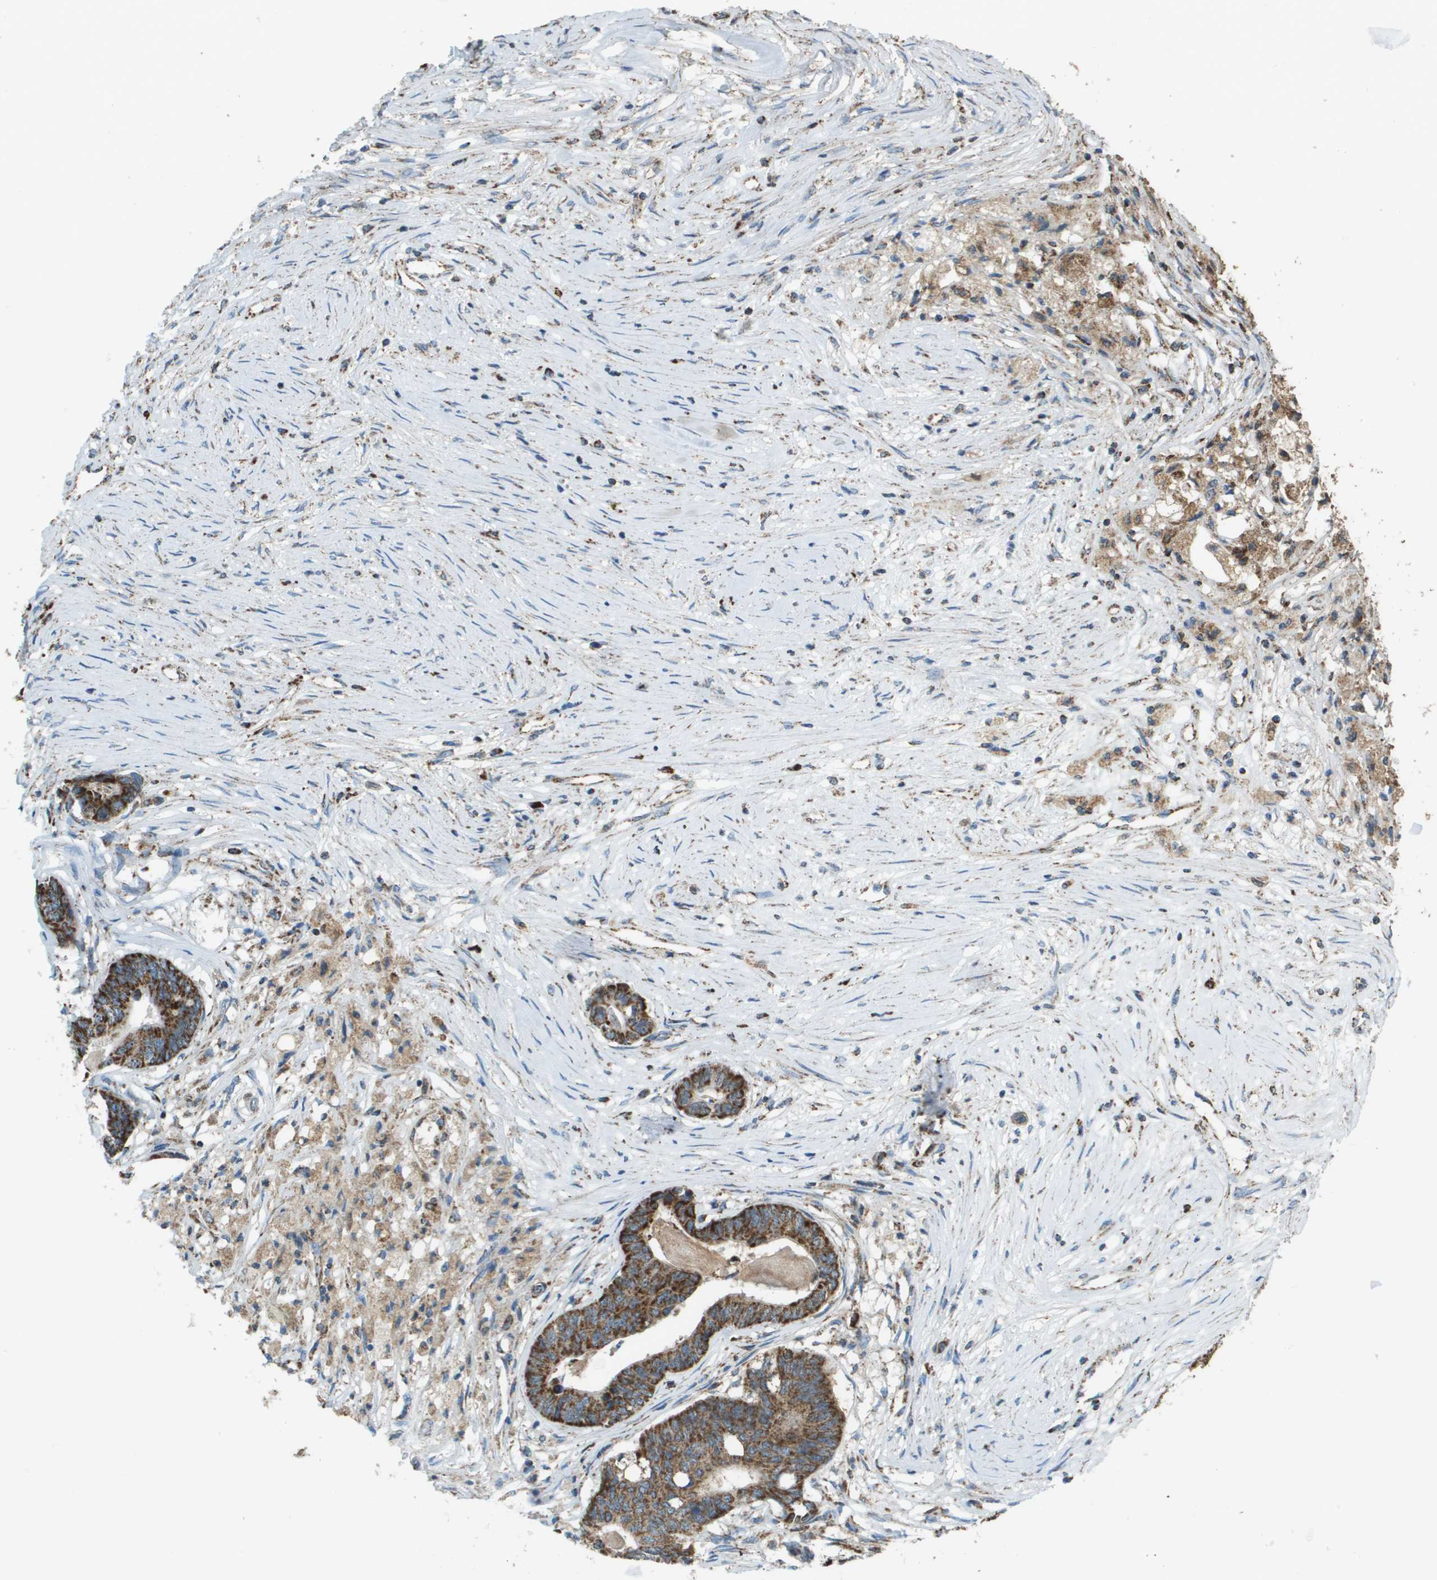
{"staining": {"intensity": "strong", "quantity": ">75%", "location": "cytoplasmic/membranous"}, "tissue": "colorectal cancer", "cell_type": "Tumor cells", "image_type": "cancer", "snomed": [{"axis": "morphology", "description": "Adenocarcinoma, NOS"}, {"axis": "topography", "description": "Rectum"}], "caption": "About >75% of tumor cells in human colorectal cancer reveal strong cytoplasmic/membranous protein expression as visualized by brown immunohistochemical staining.", "gene": "FH", "patient": {"sex": "male", "age": 63}}